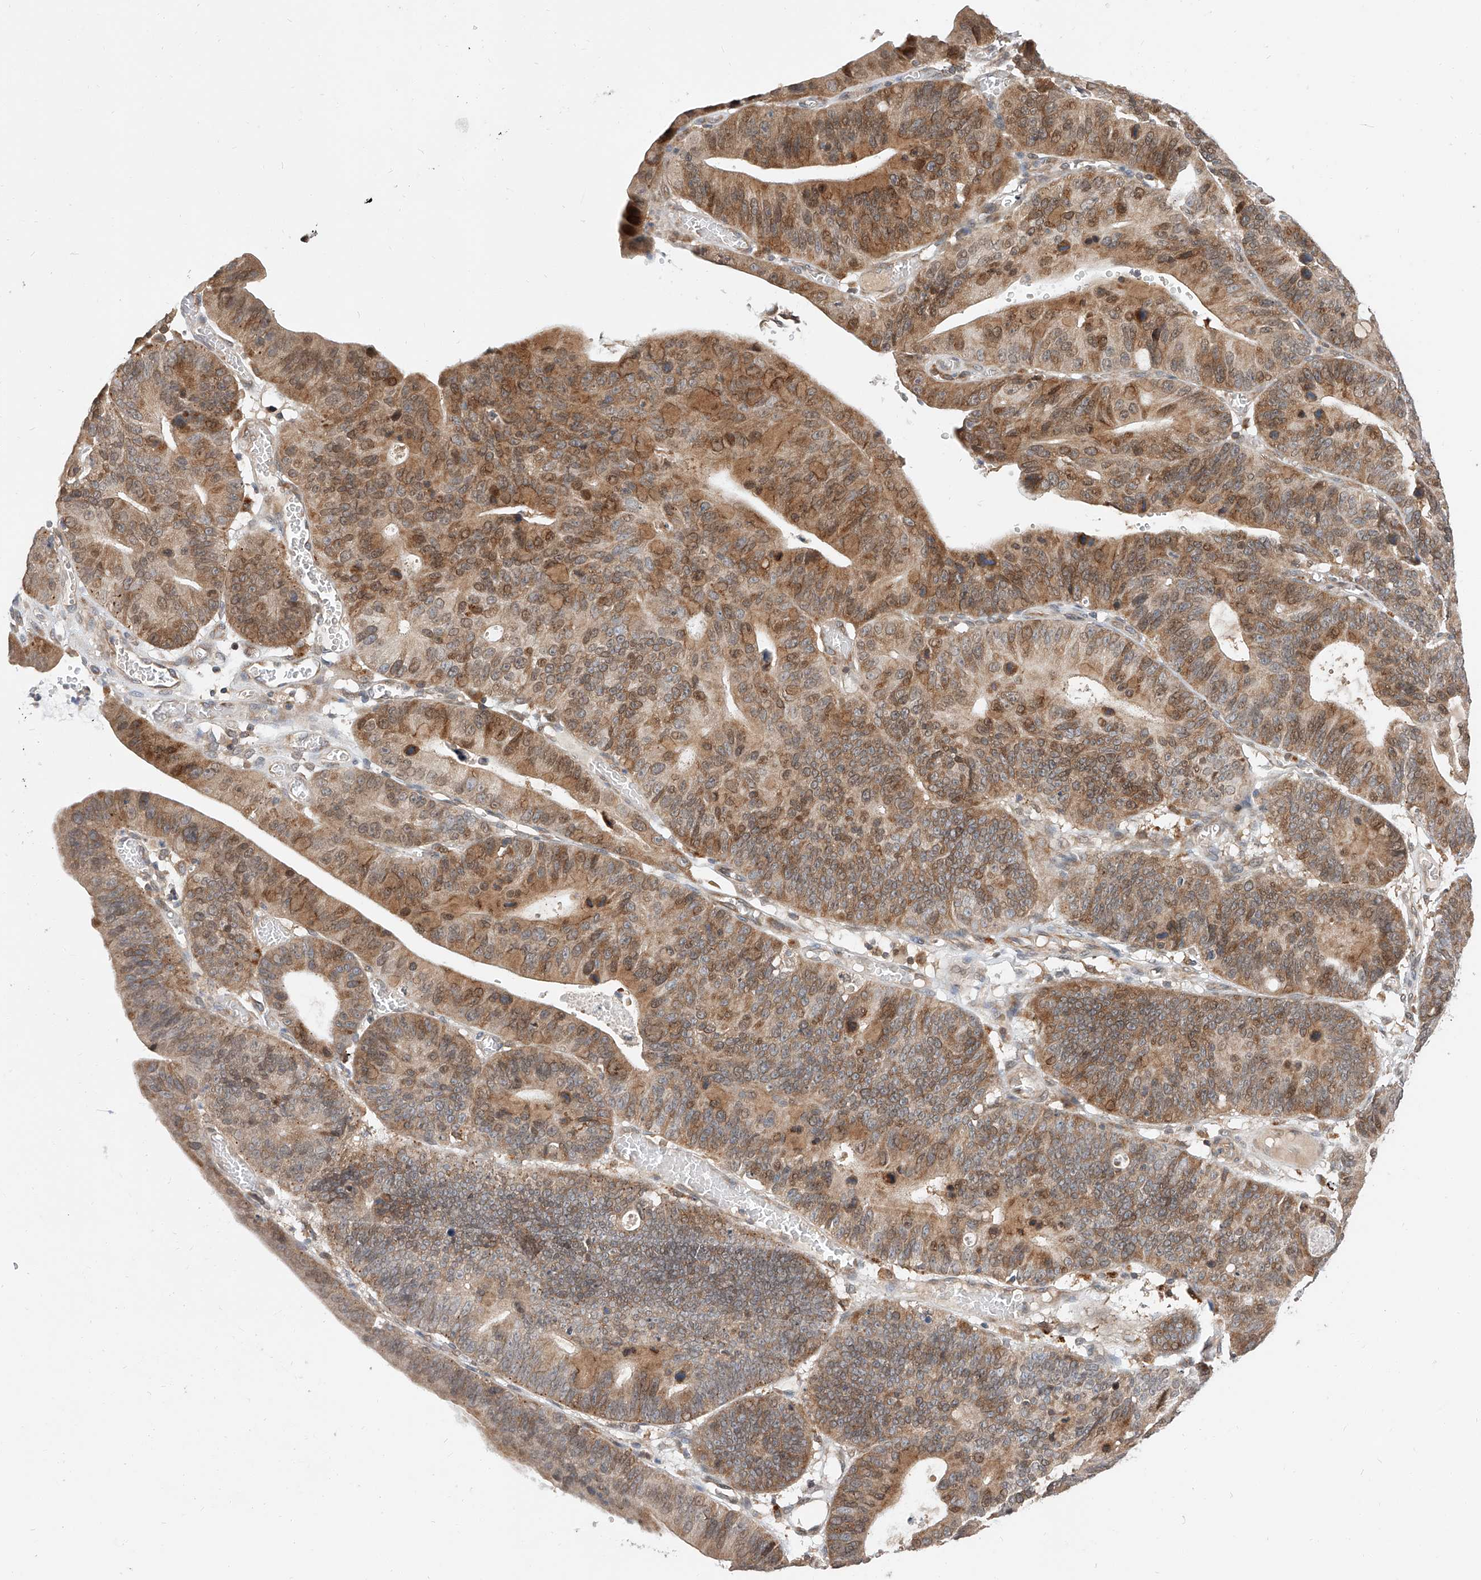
{"staining": {"intensity": "moderate", "quantity": ">75%", "location": "cytoplasmic/membranous,nuclear"}, "tissue": "stomach cancer", "cell_type": "Tumor cells", "image_type": "cancer", "snomed": [{"axis": "morphology", "description": "Adenocarcinoma, NOS"}, {"axis": "topography", "description": "Stomach"}], "caption": "A histopathology image showing moderate cytoplasmic/membranous and nuclear staining in about >75% of tumor cells in stomach cancer (adenocarcinoma), as visualized by brown immunohistochemical staining.", "gene": "DIRAS3", "patient": {"sex": "male", "age": 59}}